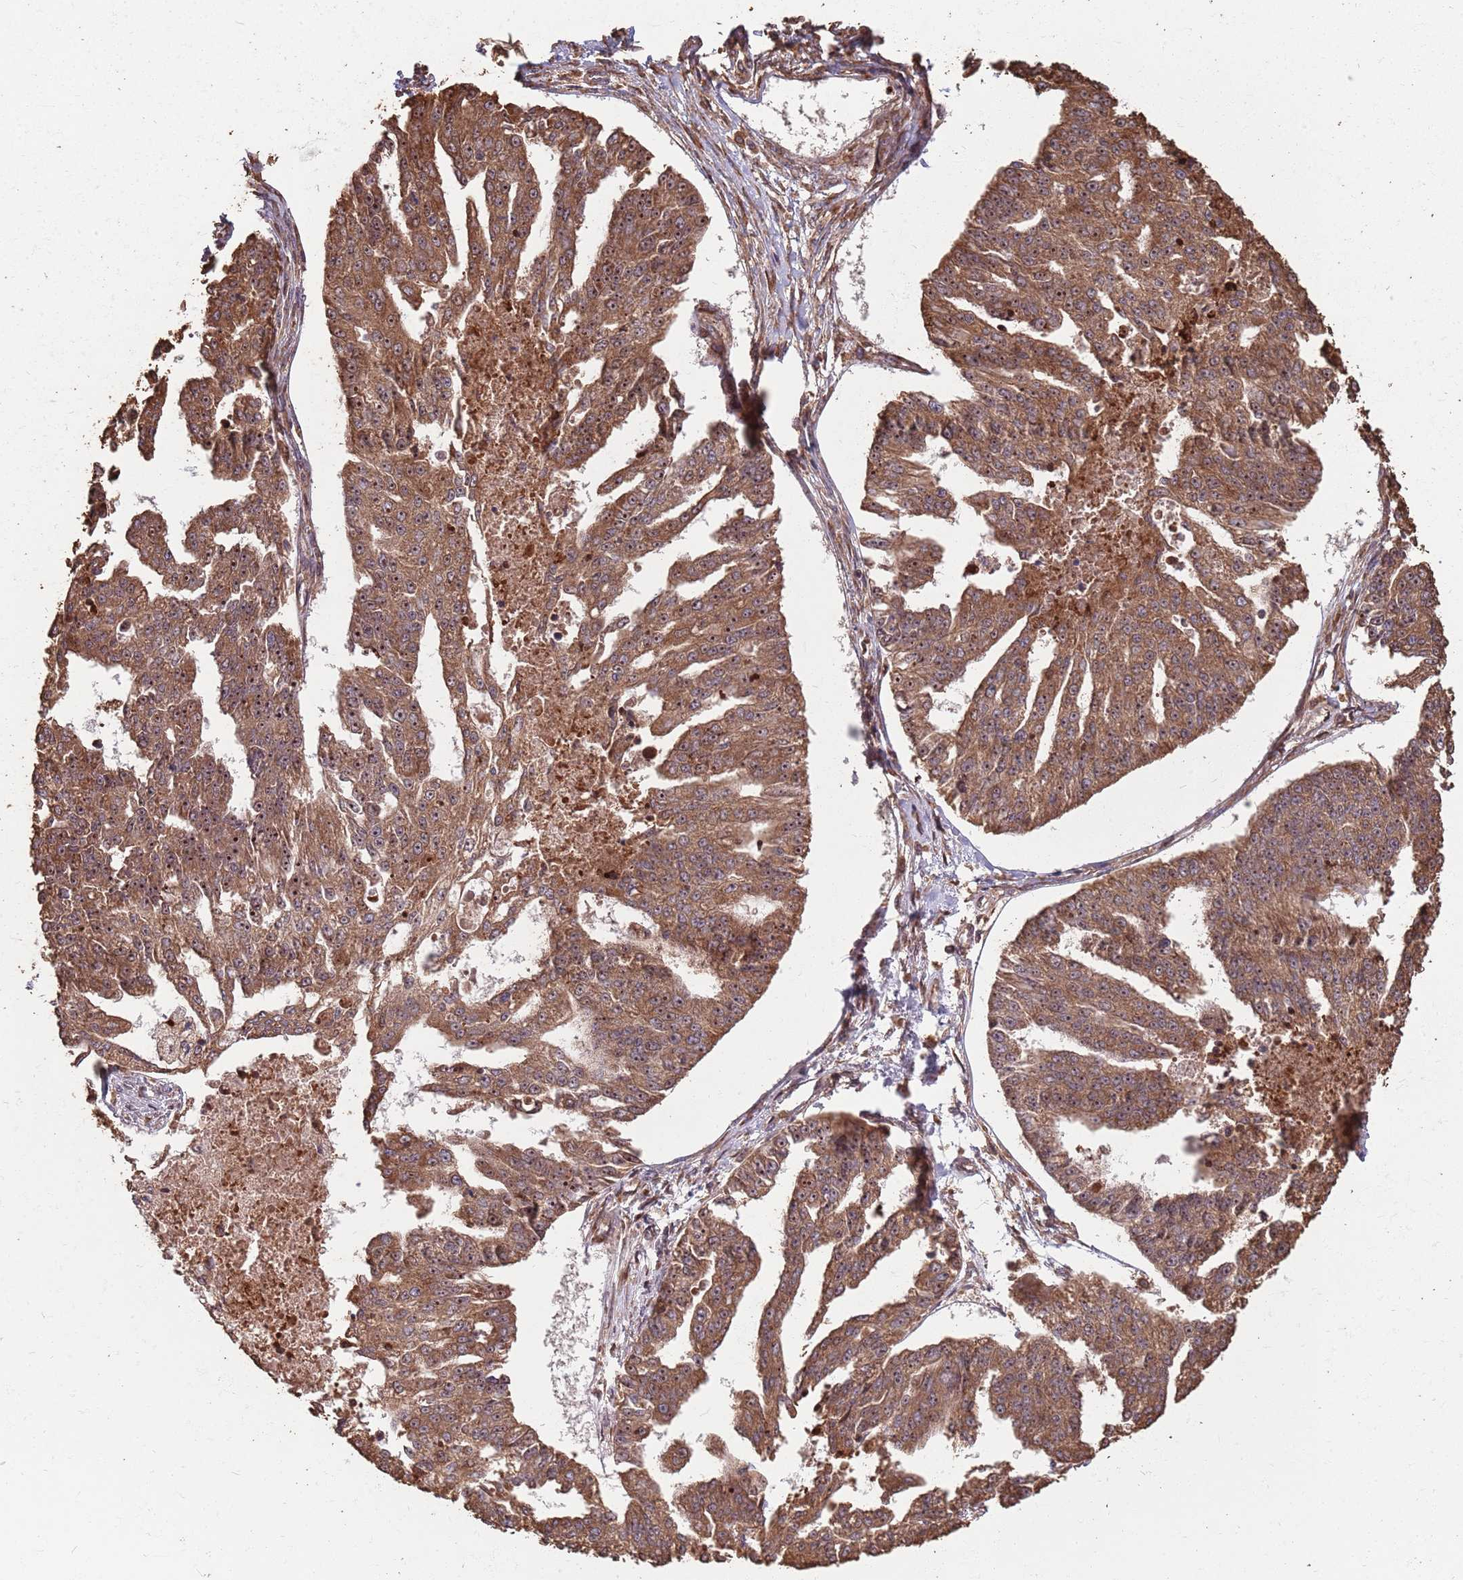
{"staining": {"intensity": "moderate", "quantity": ">75%", "location": "cytoplasmic/membranous,nuclear"}, "tissue": "ovarian cancer", "cell_type": "Tumor cells", "image_type": "cancer", "snomed": [{"axis": "morphology", "description": "Cystadenocarcinoma, serous, NOS"}, {"axis": "topography", "description": "Ovary"}], "caption": "Immunohistochemistry image of ovarian cancer stained for a protein (brown), which shows medium levels of moderate cytoplasmic/membranous and nuclear staining in approximately >75% of tumor cells.", "gene": "ZNF428", "patient": {"sex": "female", "age": 58}}